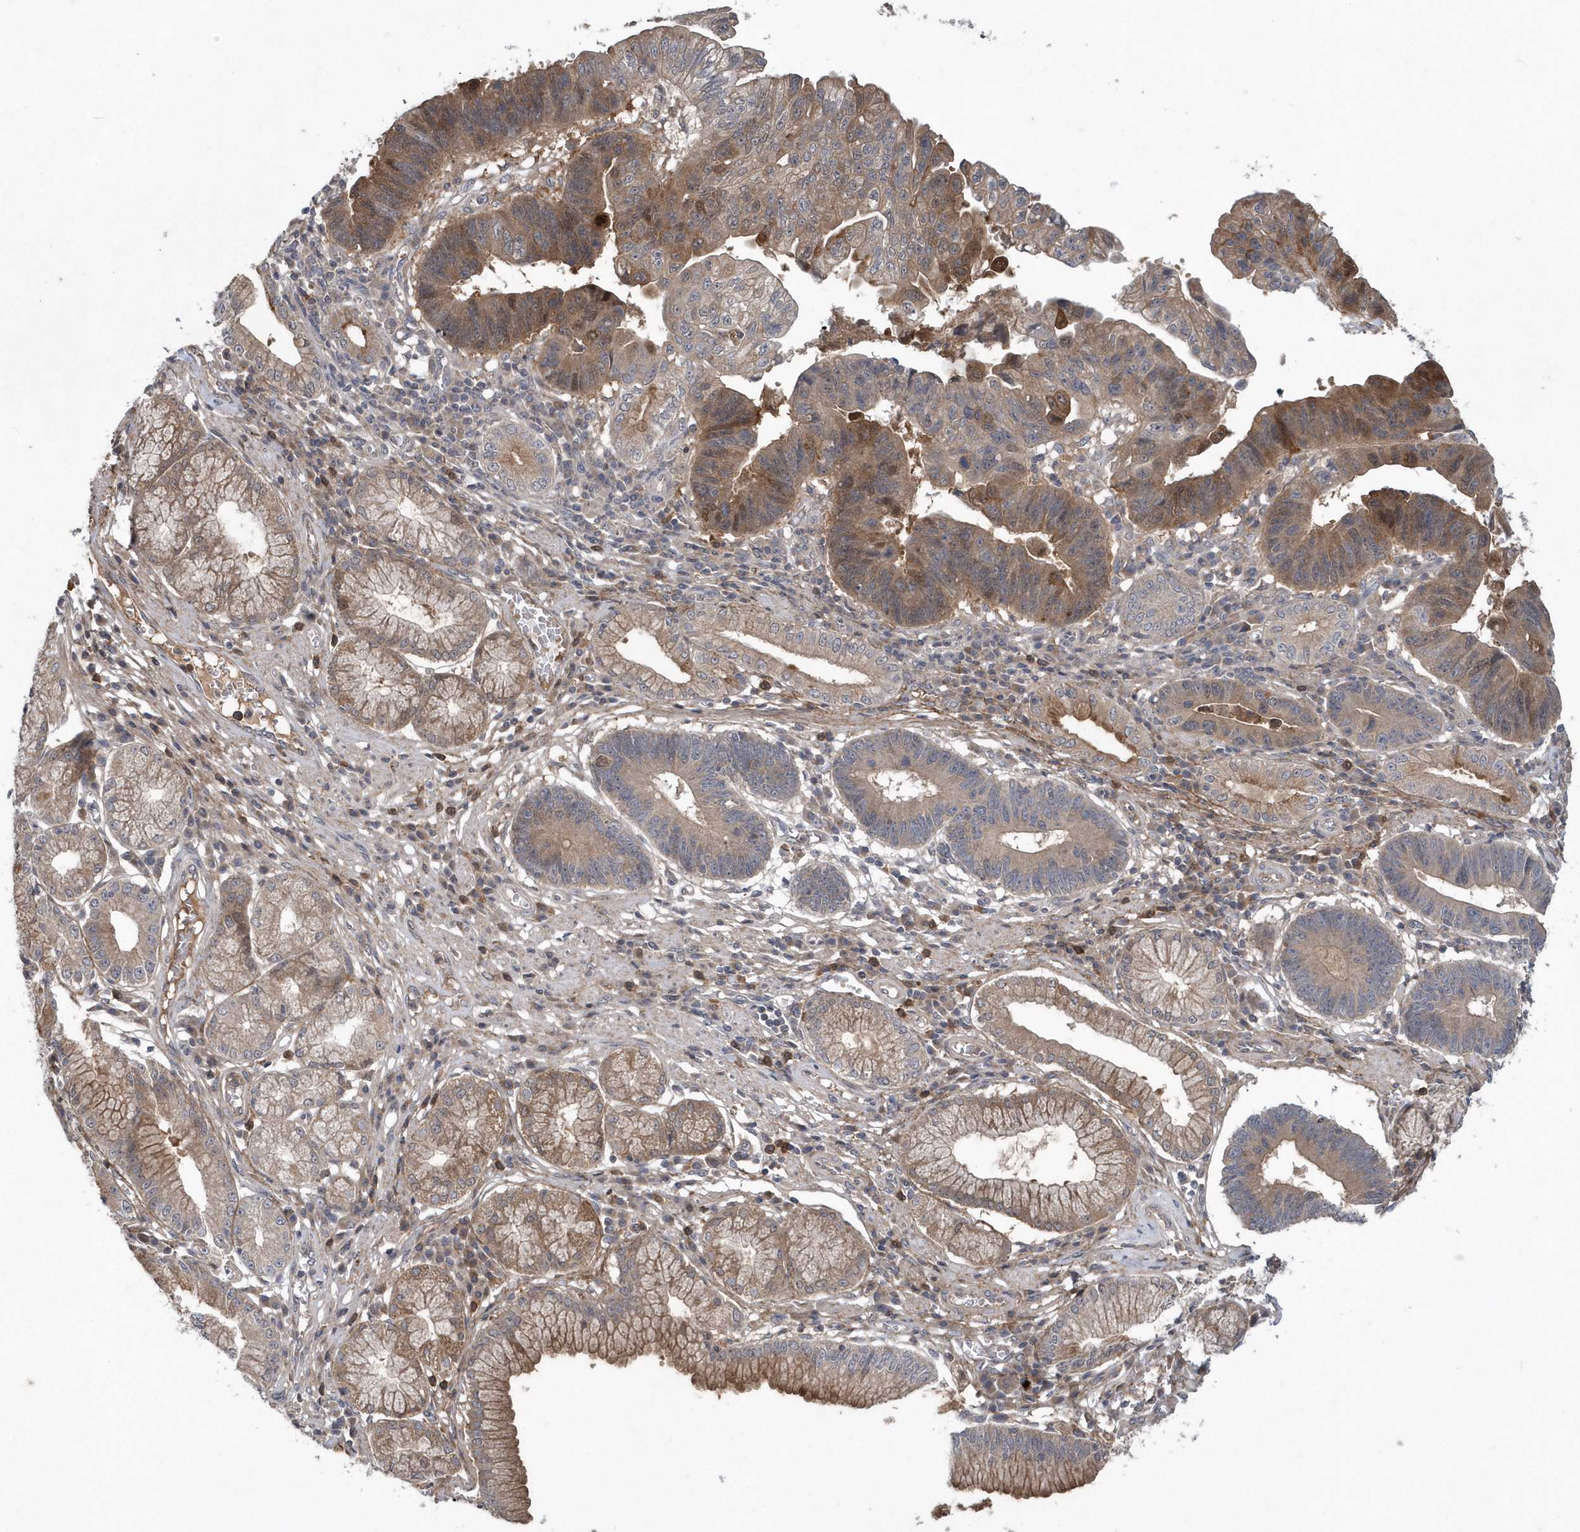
{"staining": {"intensity": "moderate", "quantity": ">75%", "location": "cytoplasmic/membranous"}, "tissue": "stomach cancer", "cell_type": "Tumor cells", "image_type": "cancer", "snomed": [{"axis": "morphology", "description": "Adenocarcinoma, NOS"}, {"axis": "topography", "description": "Stomach"}], "caption": "There is medium levels of moderate cytoplasmic/membranous expression in tumor cells of stomach adenocarcinoma, as demonstrated by immunohistochemical staining (brown color).", "gene": "HMGCS1", "patient": {"sex": "male", "age": 59}}